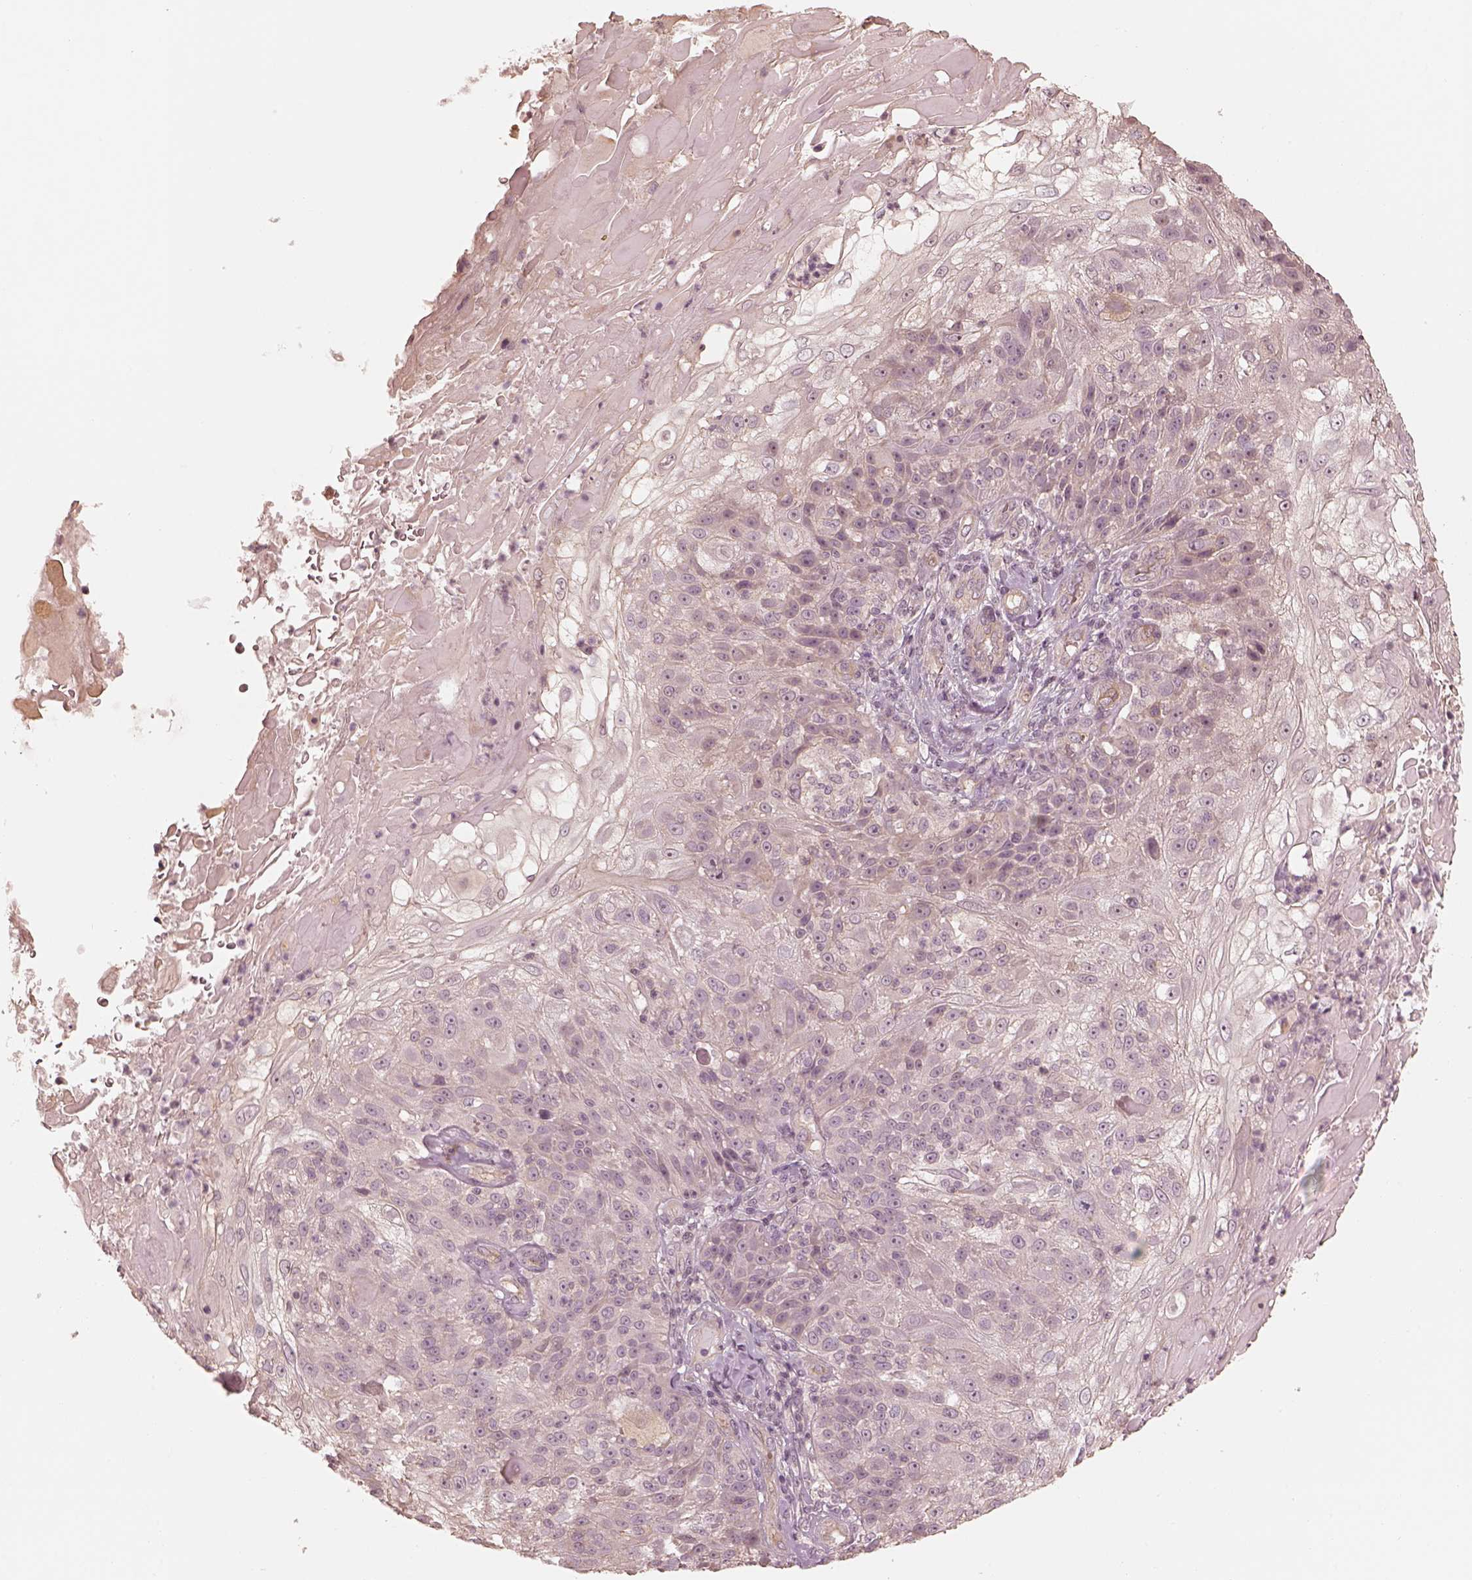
{"staining": {"intensity": "negative", "quantity": "none", "location": "none"}, "tissue": "skin cancer", "cell_type": "Tumor cells", "image_type": "cancer", "snomed": [{"axis": "morphology", "description": "Normal tissue, NOS"}, {"axis": "morphology", "description": "Squamous cell carcinoma, NOS"}, {"axis": "topography", "description": "Skin"}], "caption": "The micrograph reveals no significant staining in tumor cells of skin cancer. (DAB immunohistochemistry (IHC) with hematoxylin counter stain).", "gene": "KIF5C", "patient": {"sex": "female", "age": 83}}